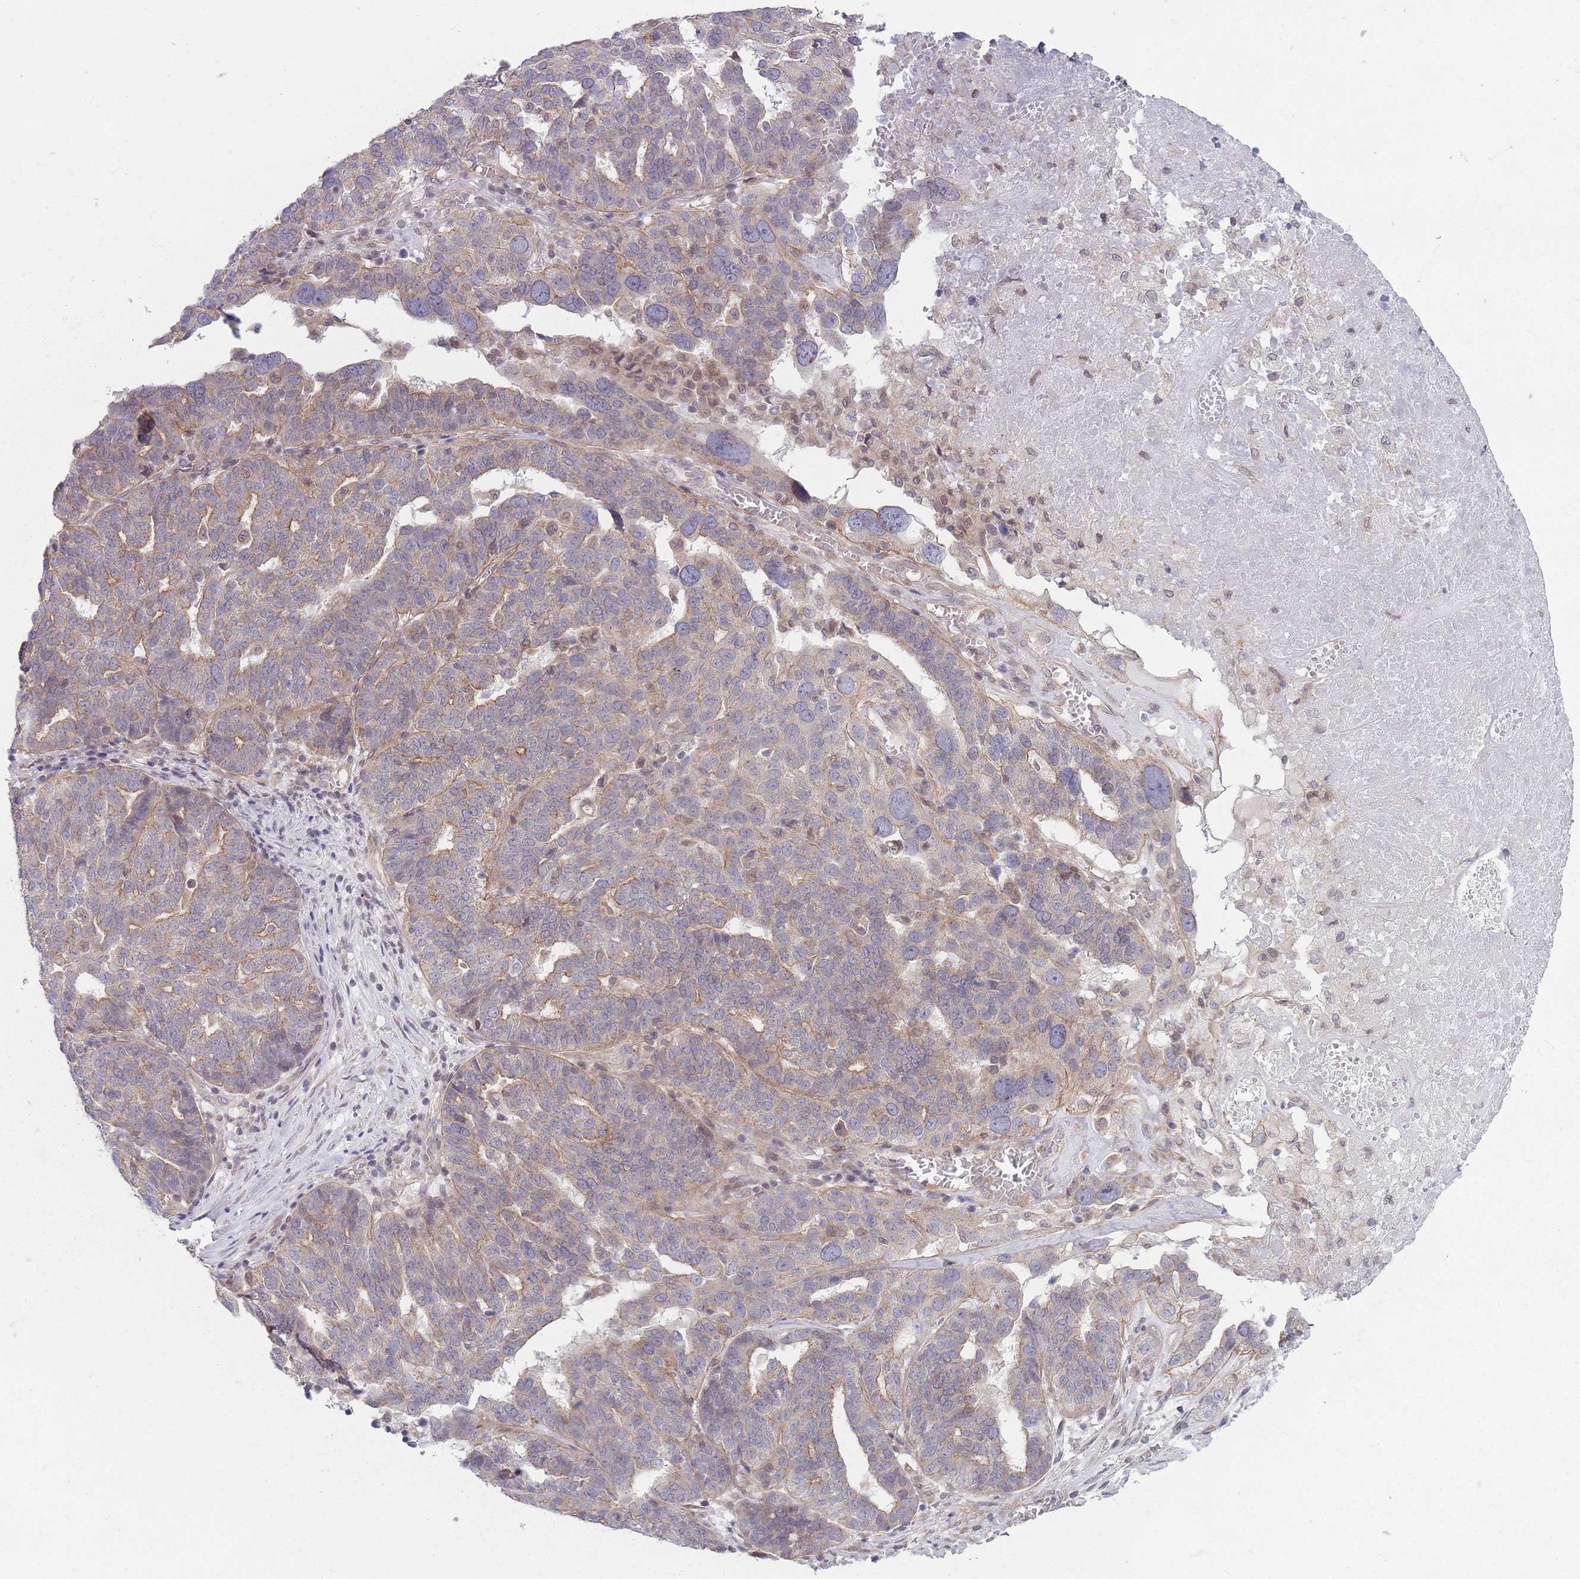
{"staining": {"intensity": "weak", "quantity": "25%-75%", "location": "cytoplasmic/membranous"}, "tissue": "ovarian cancer", "cell_type": "Tumor cells", "image_type": "cancer", "snomed": [{"axis": "morphology", "description": "Cystadenocarcinoma, serous, NOS"}, {"axis": "topography", "description": "Ovary"}], "caption": "Ovarian serous cystadenocarcinoma was stained to show a protein in brown. There is low levels of weak cytoplasmic/membranous positivity in about 25%-75% of tumor cells.", "gene": "VRK2", "patient": {"sex": "female", "age": 59}}